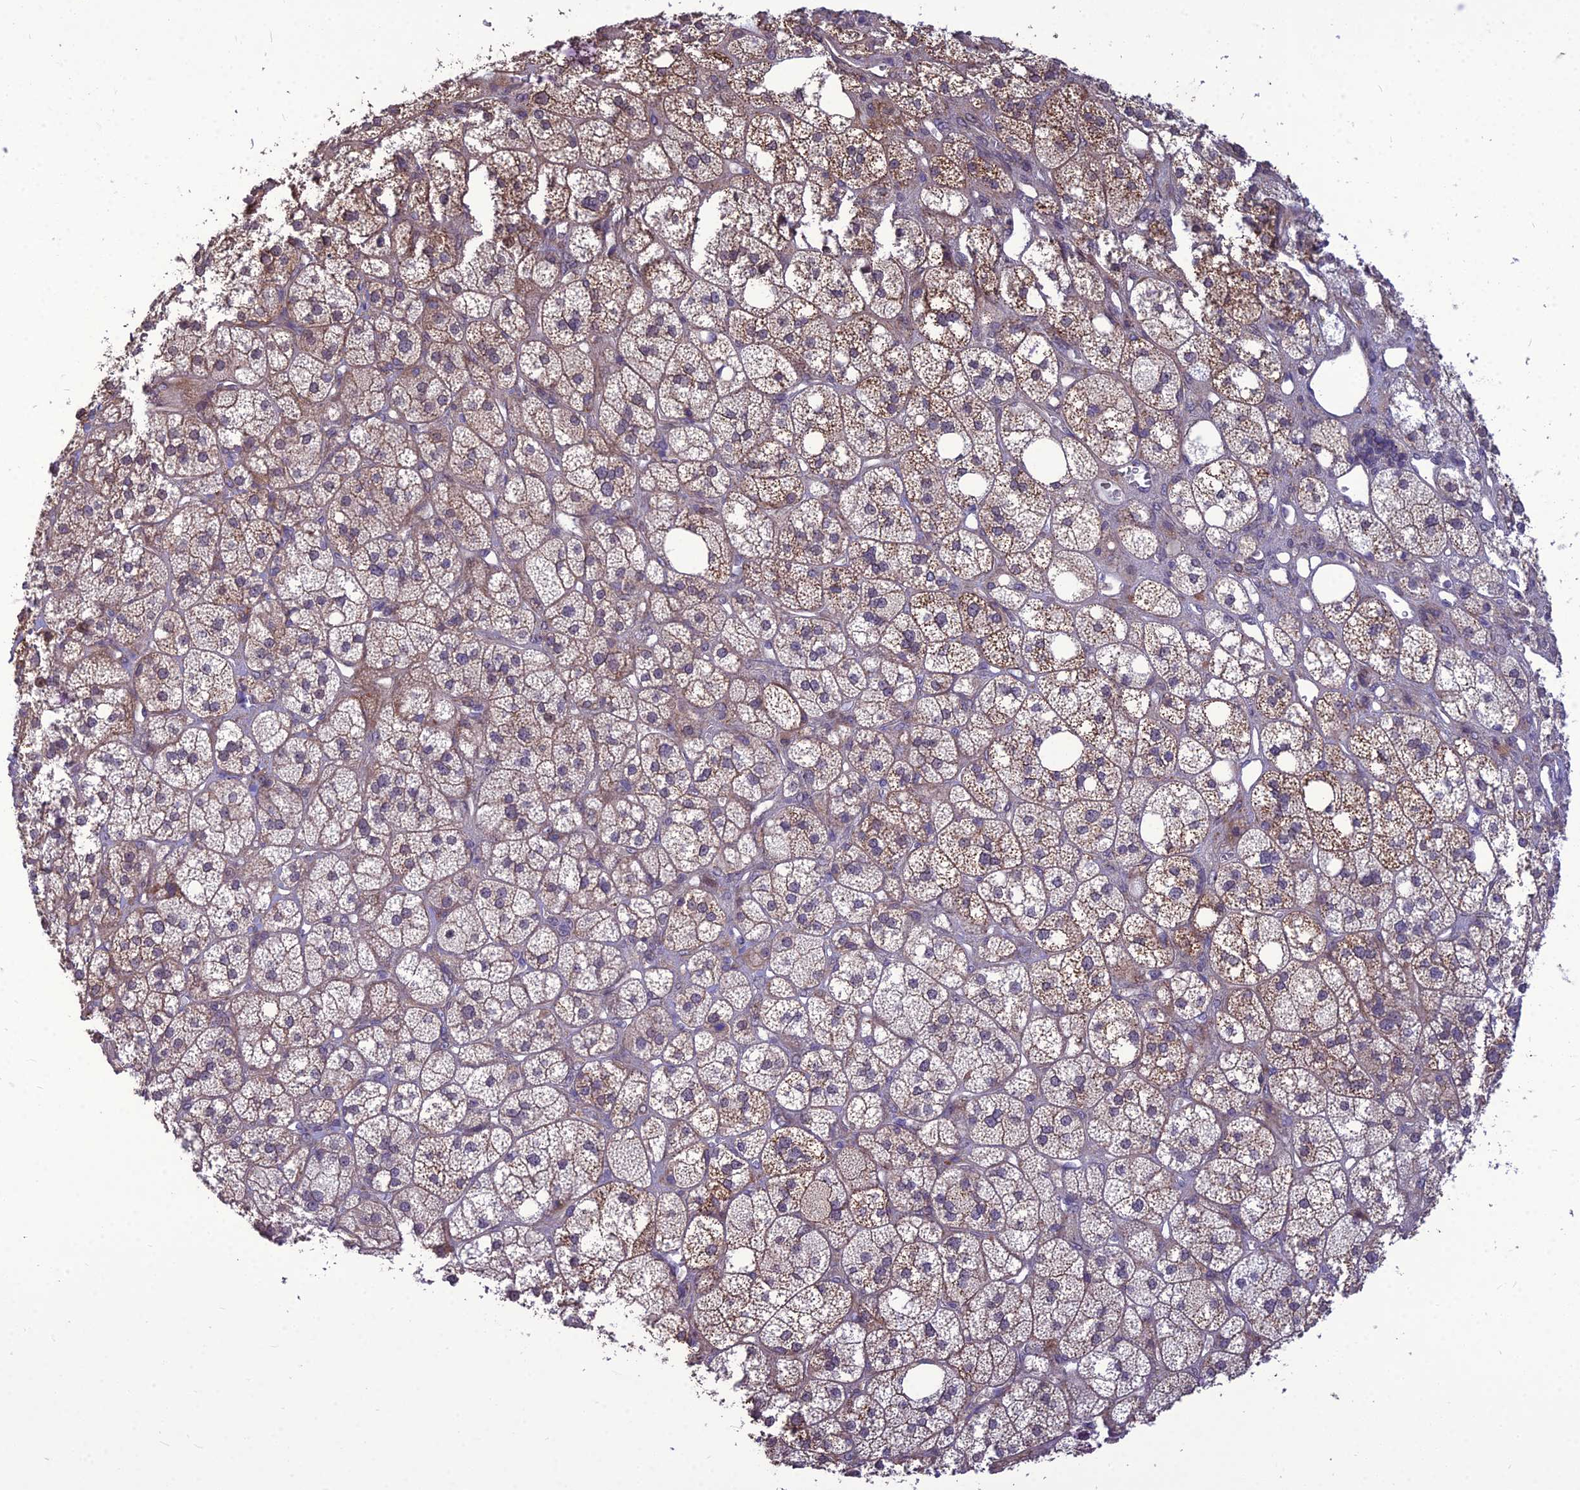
{"staining": {"intensity": "moderate", "quantity": "25%-75%", "location": "cytoplasmic/membranous,nuclear"}, "tissue": "adrenal gland", "cell_type": "Glandular cells", "image_type": "normal", "snomed": [{"axis": "morphology", "description": "Normal tissue, NOS"}, {"axis": "topography", "description": "Adrenal gland"}], "caption": "An IHC histopathology image of benign tissue is shown. Protein staining in brown highlights moderate cytoplasmic/membranous,nuclear positivity in adrenal gland within glandular cells.", "gene": "TSPYL2", "patient": {"sex": "male", "age": 61}}